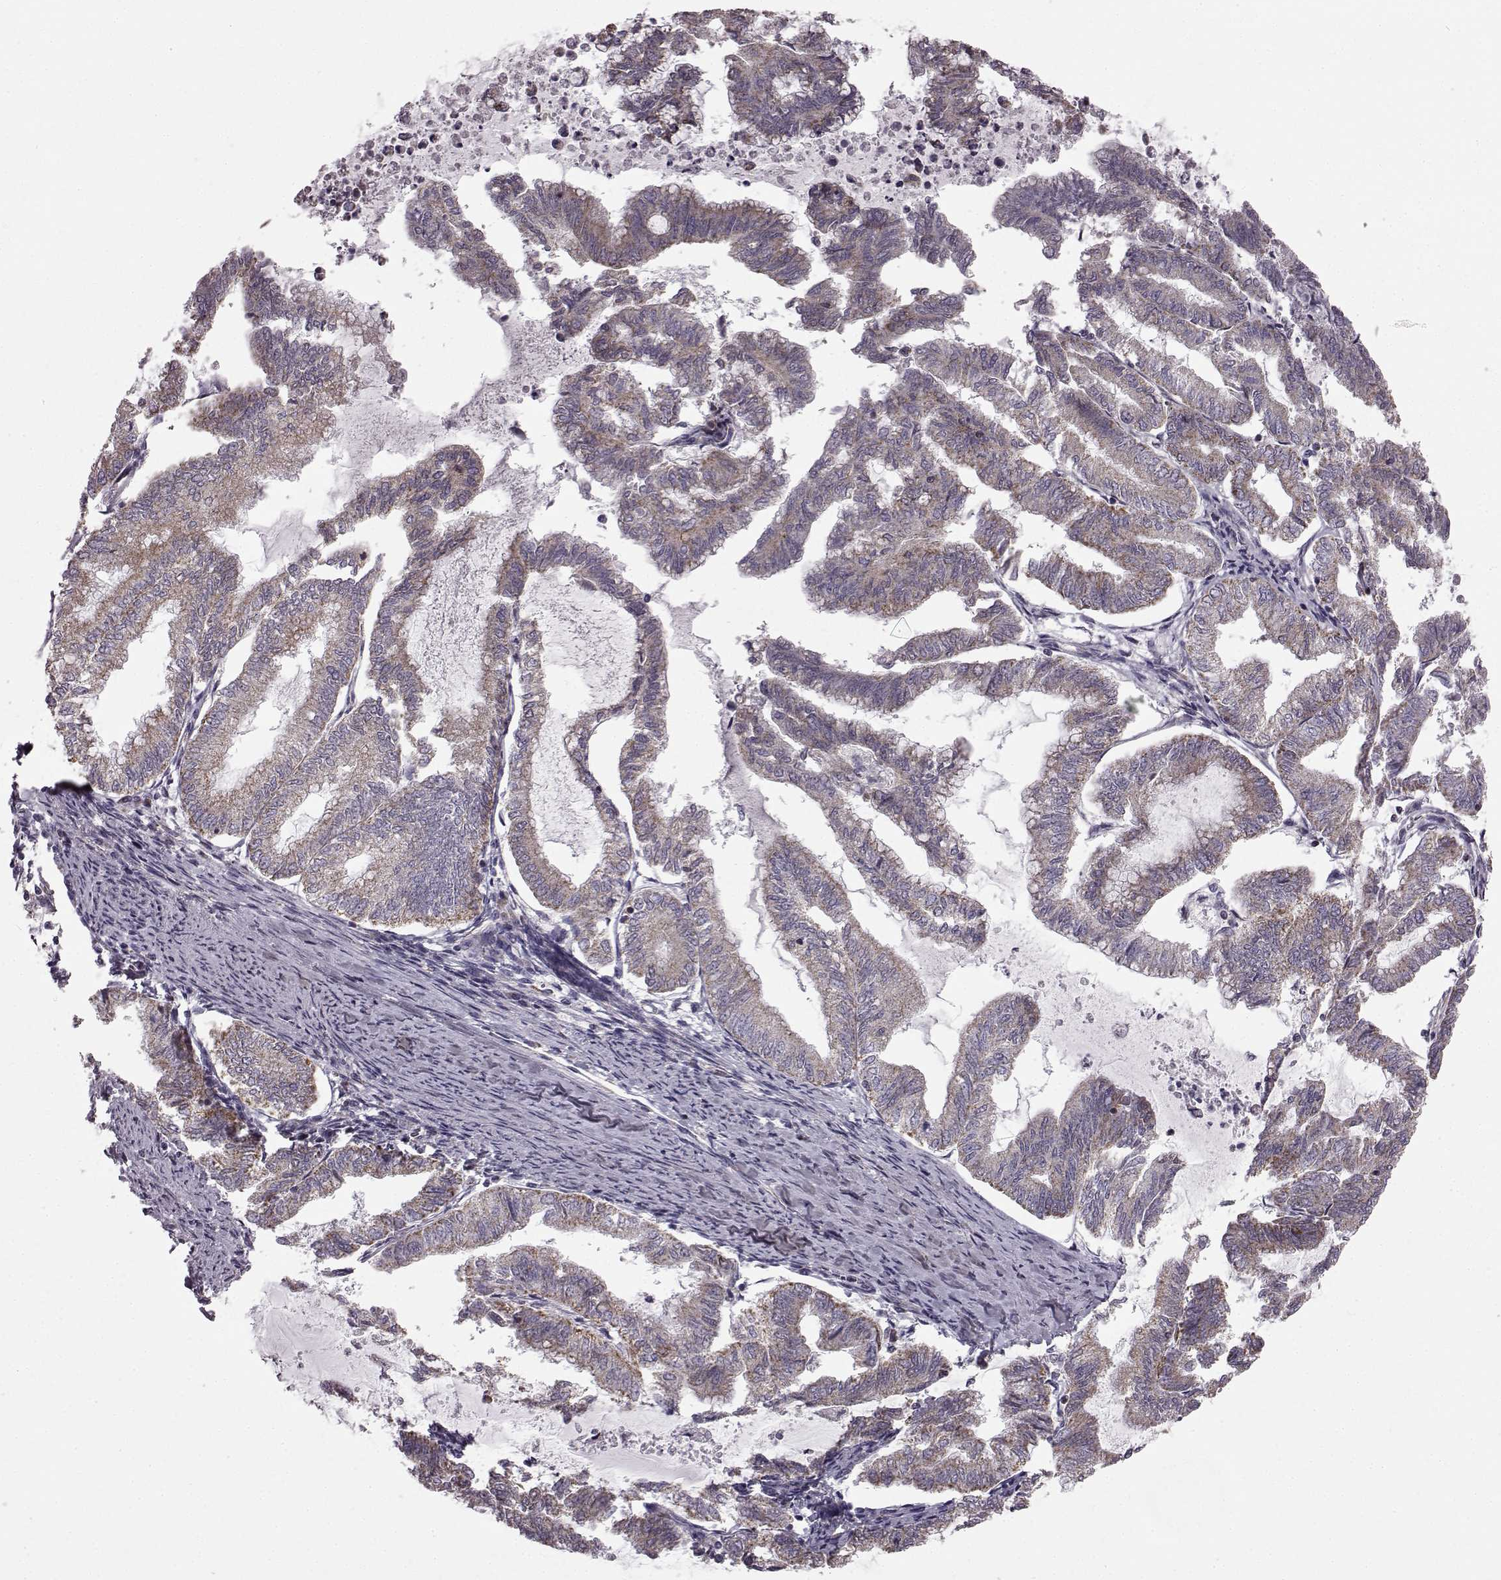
{"staining": {"intensity": "moderate", "quantity": ">75%", "location": "cytoplasmic/membranous"}, "tissue": "endometrial cancer", "cell_type": "Tumor cells", "image_type": "cancer", "snomed": [{"axis": "morphology", "description": "Adenocarcinoma, NOS"}, {"axis": "topography", "description": "Endometrium"}], "caption": "Immunohistochemical staining of human endometrial adenocarcinoma exhibits medium levels of moderate cytoplasmic/membranous staining in approximately >75% of tumor cells.", "gene": "FAM8A1", "patient": {"sex": "female", "age": 79}}